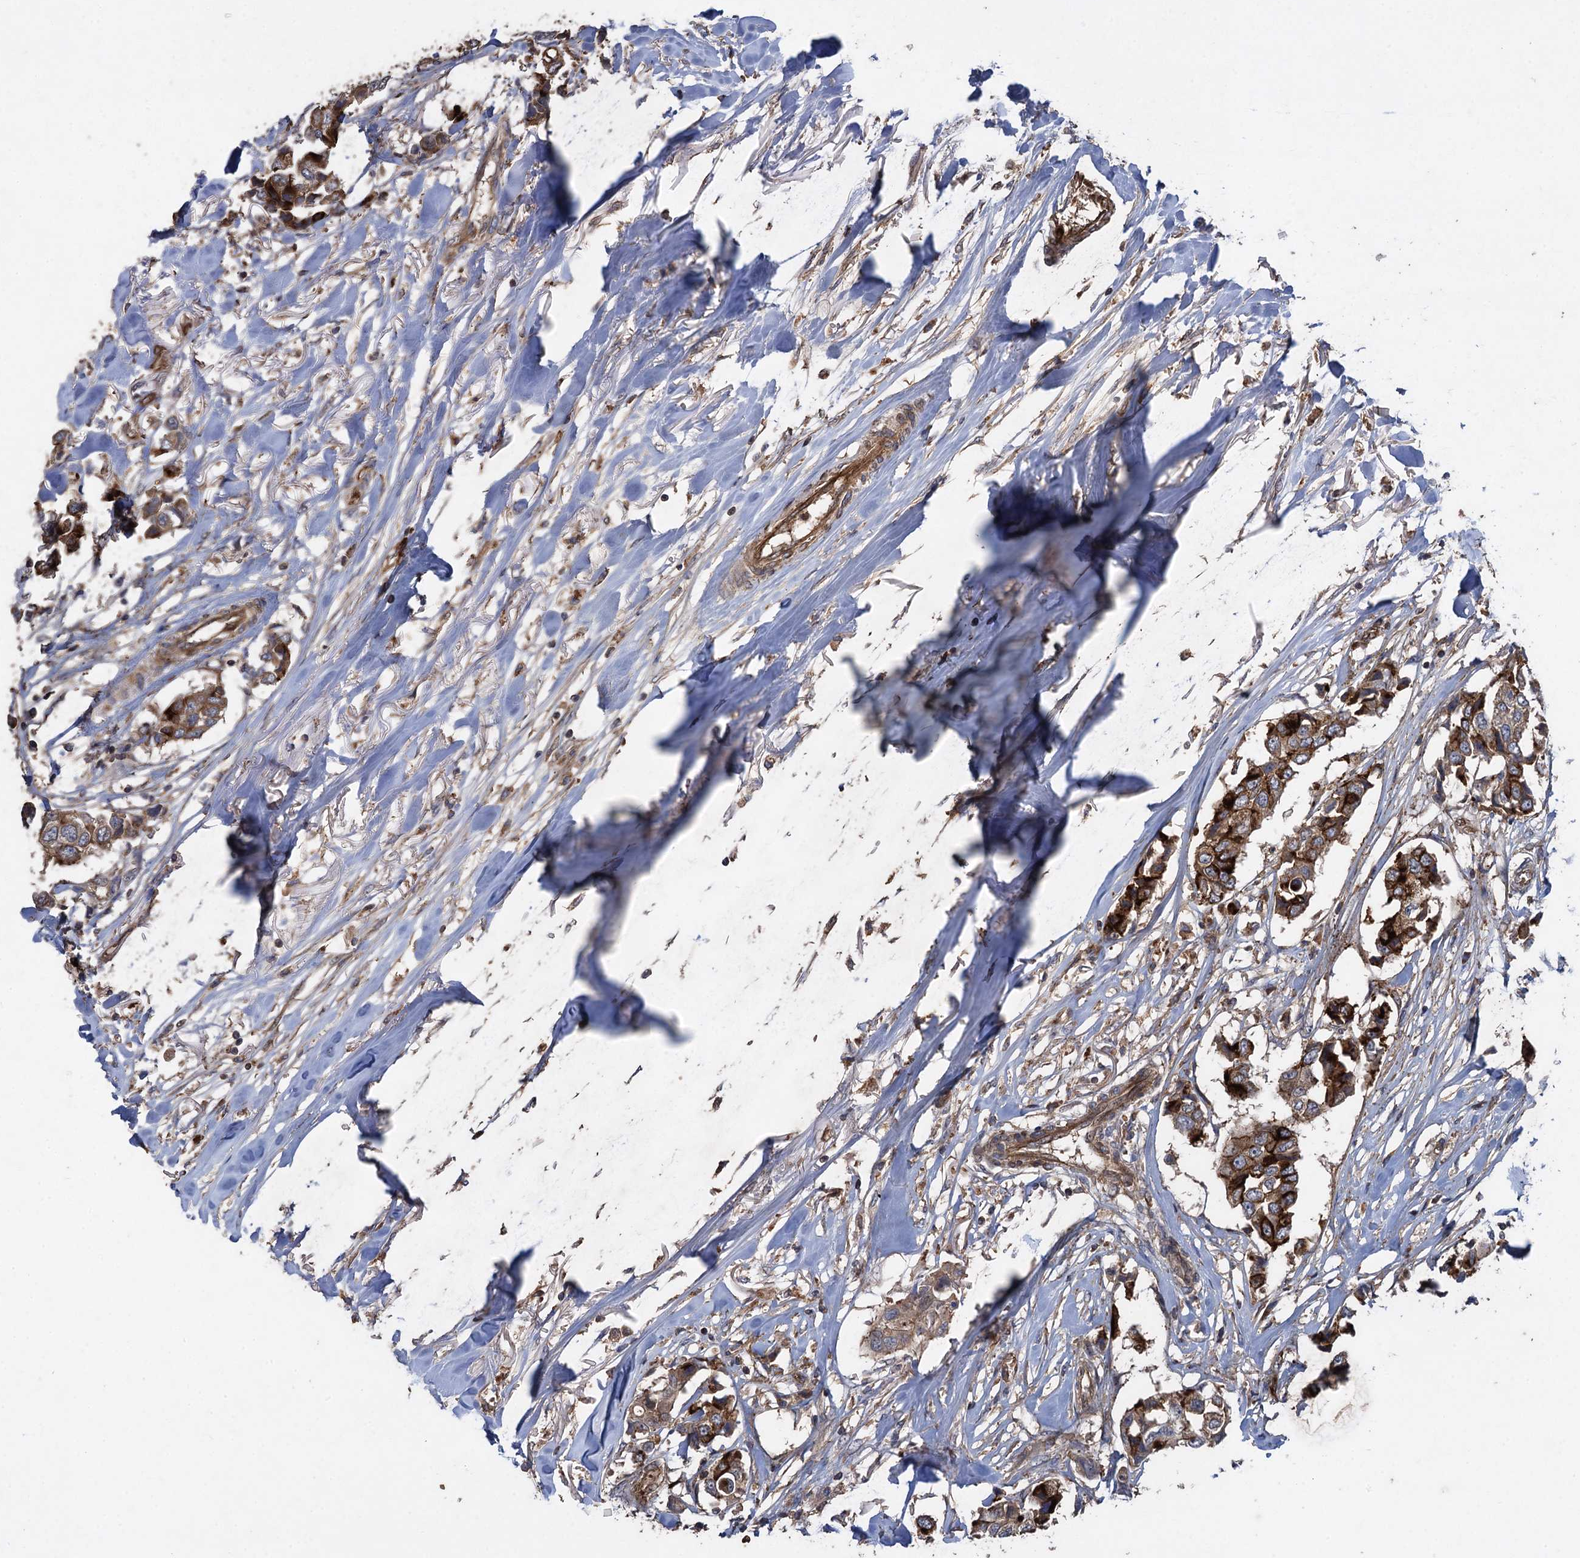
{"staining": {"intensity": "strong", "quantity": "25%-75%", "location": "cytoplasmic/membranous"}, "tissue": "breast cancer", "cell_type": "Tumor cells", "image_type": "cancer", "snomed": [{"axis": "morphology", "description": "Duct carcinoma"}, {"axis": "topography", "description": "Breast"}], "caption": "IHC of breast intraductal carcinoma reveals high levels of strong cytoplasmic/membranous expression in about 25%-75% of tumor cells.", "gene": "TXNDC11", "patient": {"sex": "female", "age": 80}}